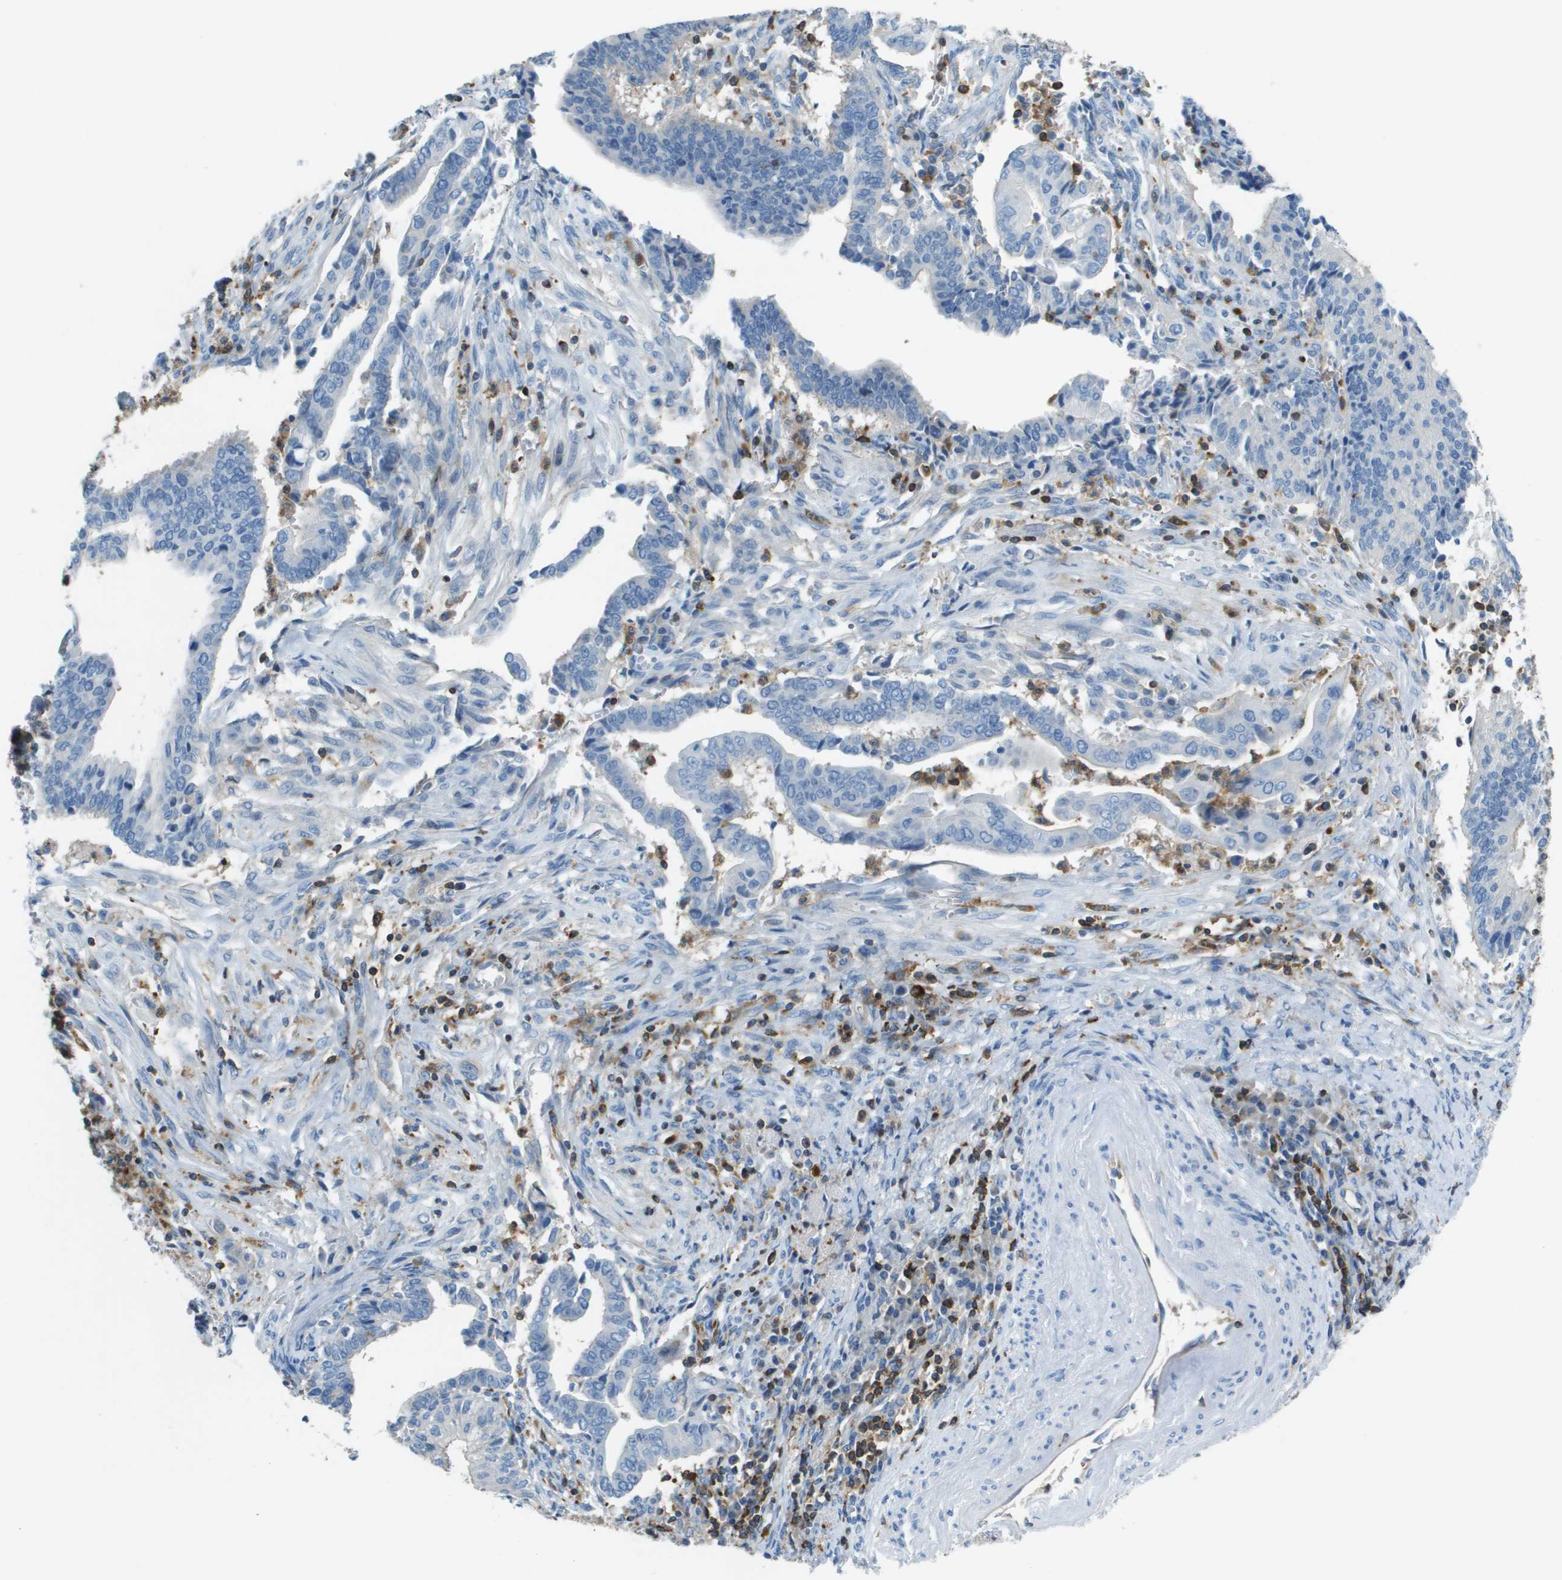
{"staining": {"intensity": "negative", "quantity": "none", "location": "none"}, "tissue": "cervical cancer", "cell_type": "Tumor cells", "image_type": "cancer", "snomed": [{"axis": "morphology", "description": "Adenocarcinoma, NOS"}, {"axis": "topography", "description": "Cervix"}], "caption": "The micrograph demonstrates no staining of tumor cells in cervical cancer.", "gene": "APBB1IP", "patient": {"sex": "female", "age": 44}}